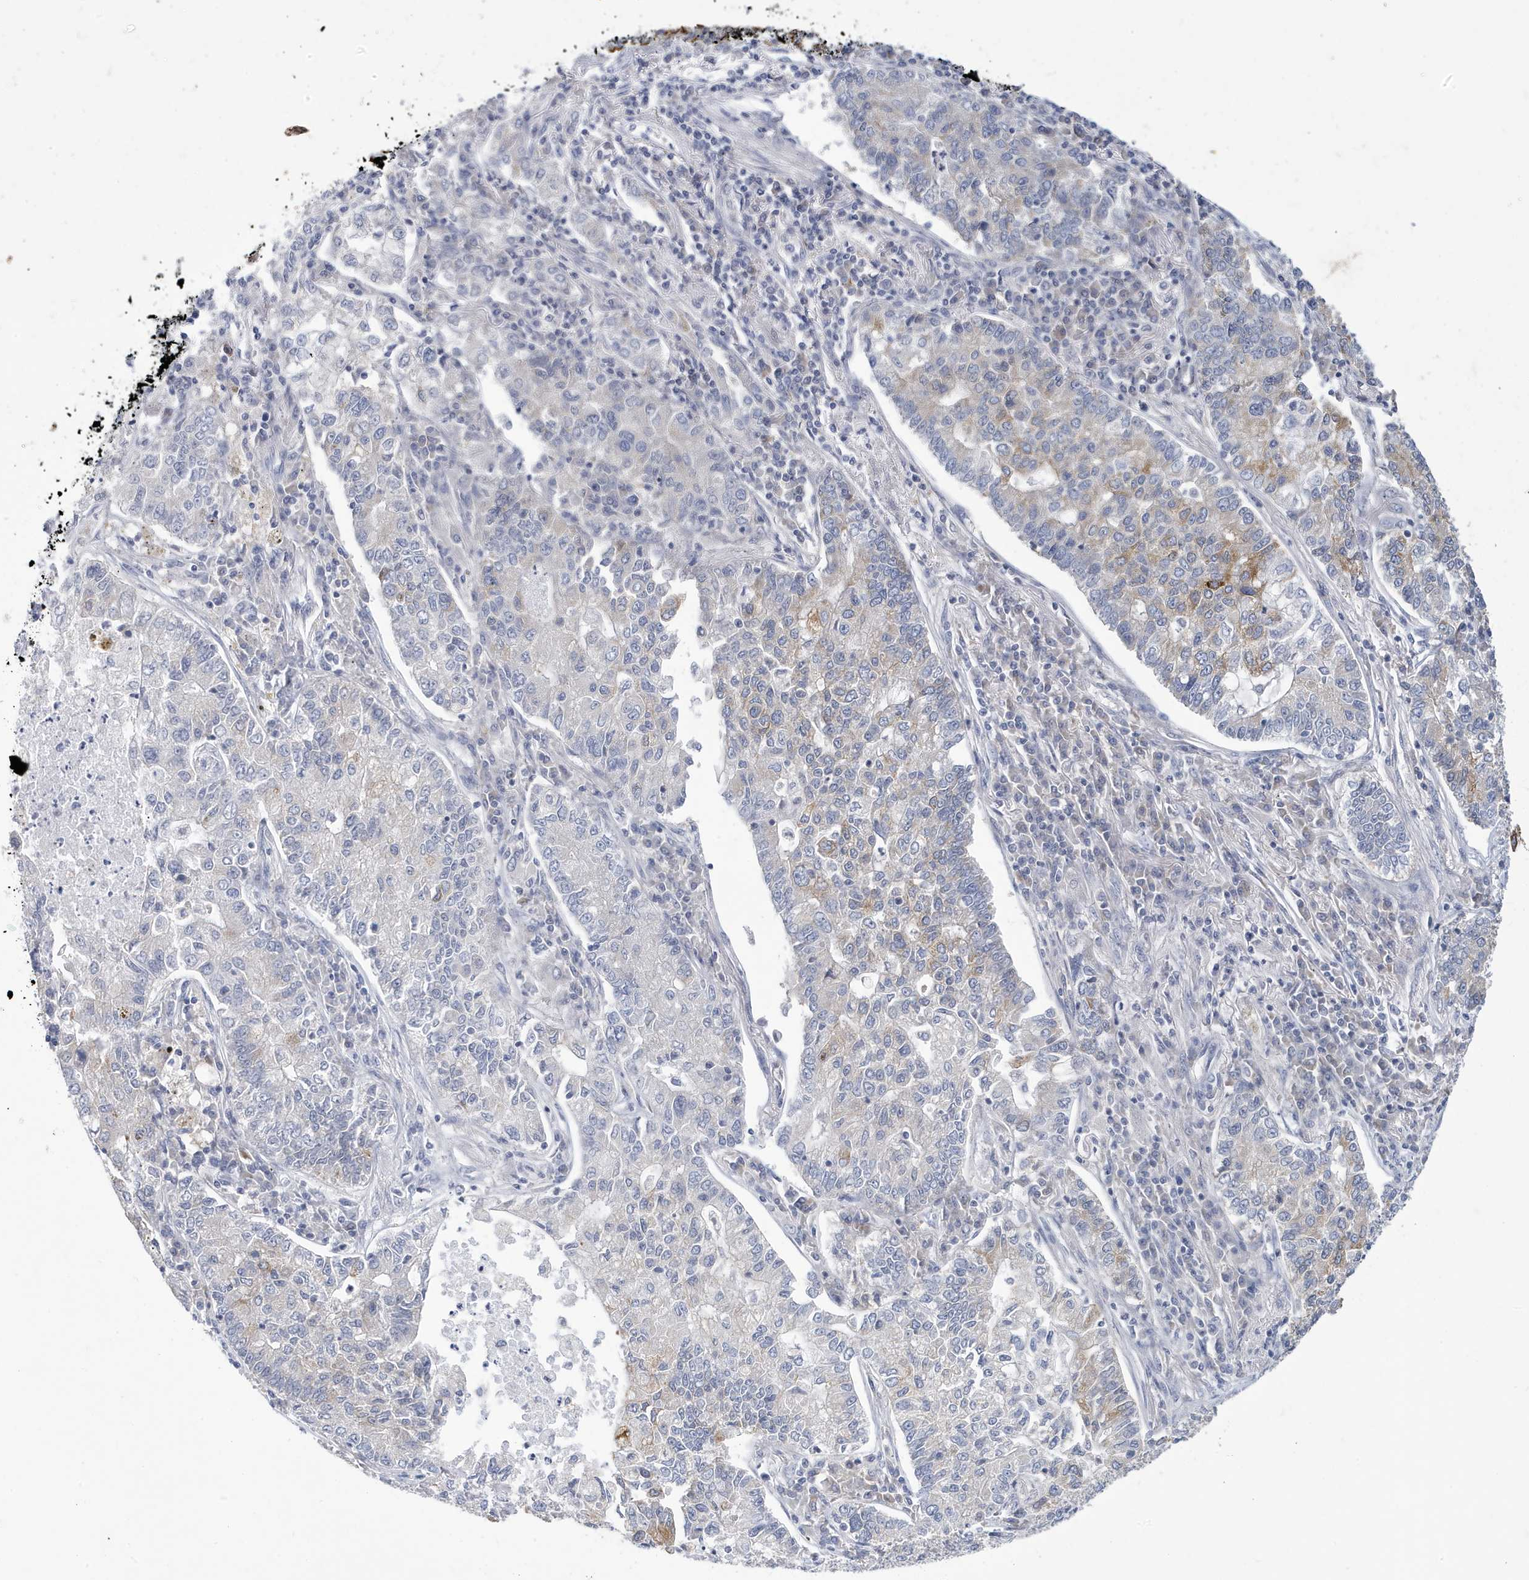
{"staining": {"intensity": "moderate", "quantity": "<25%", "location": "cytoplasmic/membranous"}, "tissue": "lung cancer", "cell_type": "Tumor cells", "image_type": "cancer", "snomed": [{"axis": "morphology", "description": "Adenocarcinoma, NOS"}, {"axis": "topography", "description": "Lung"}], "caption": "This is an image of immunohistochemistry (IHC) staining of lung cancer, which shows moderate expression in the cytoplasmic/membranous of tumor cells.", "gene": "ZNF654", "patient": {"sex": "male", "age": 49}}